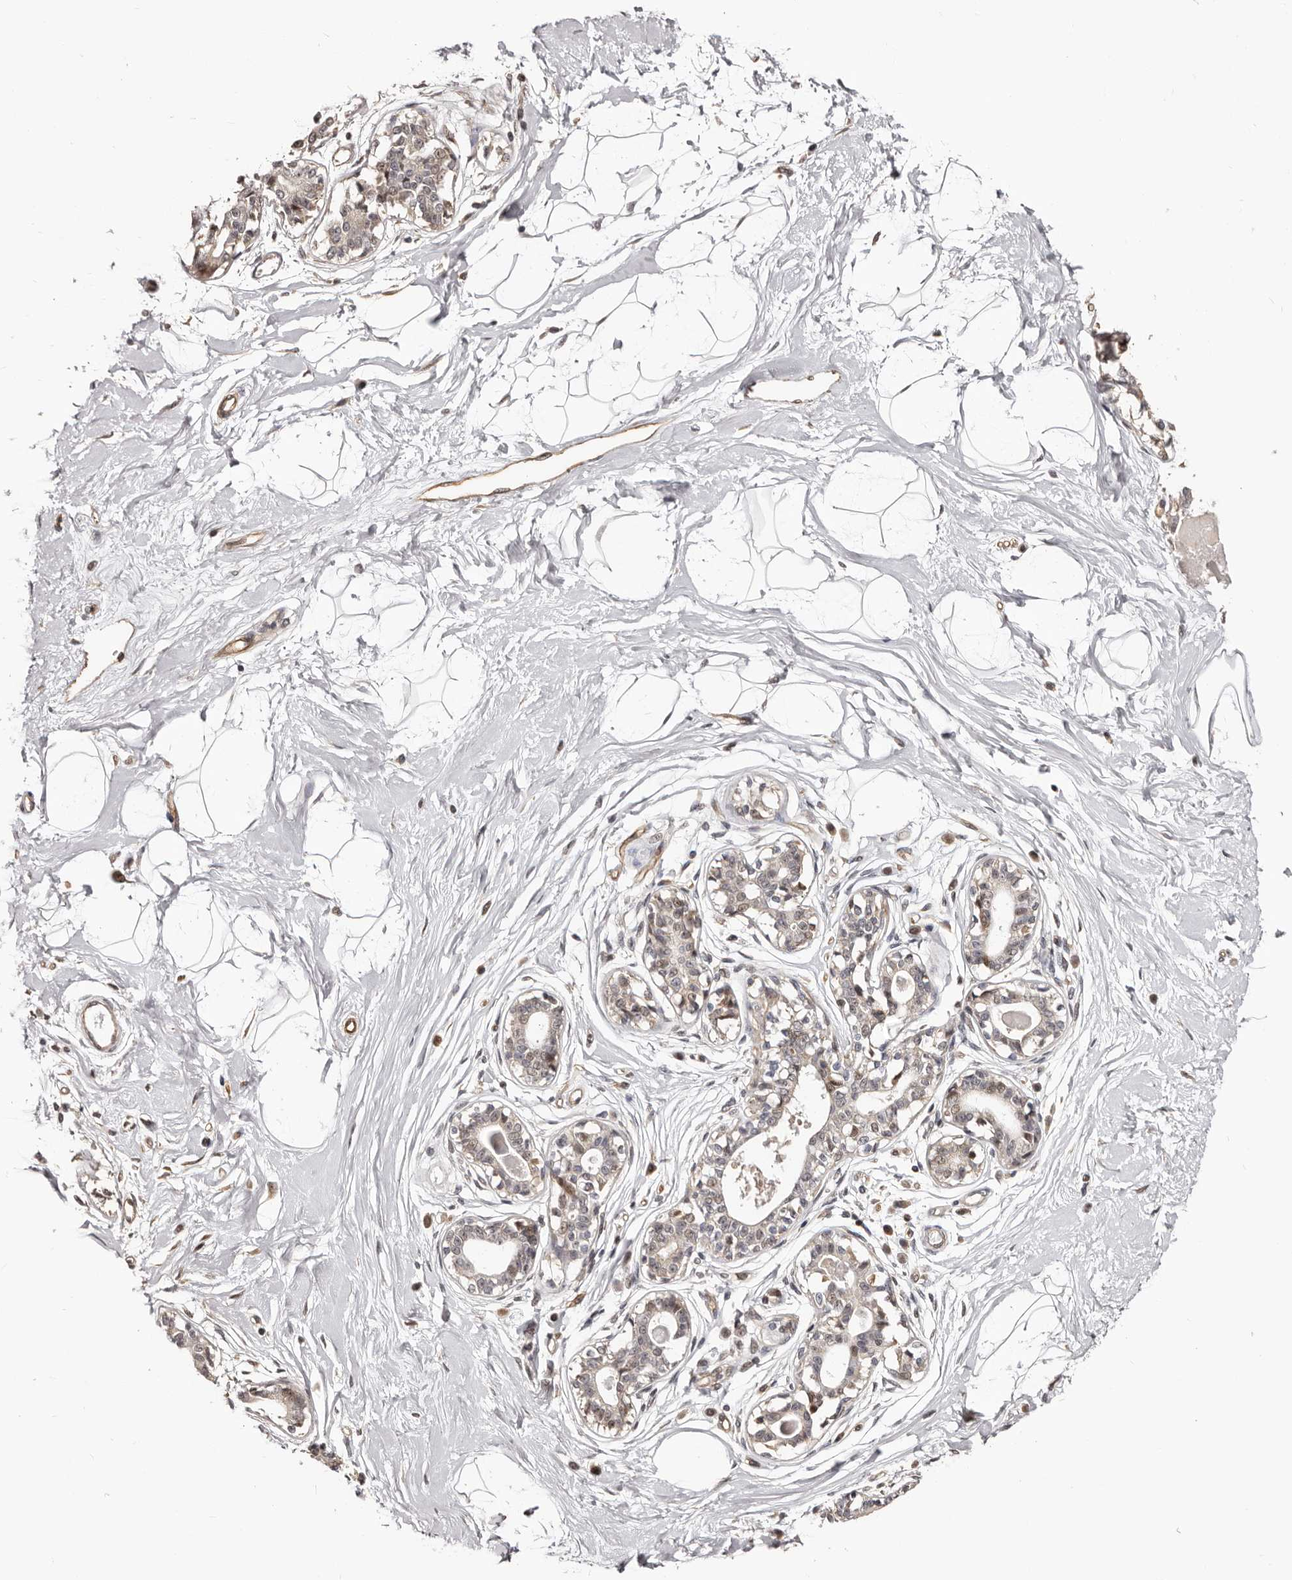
{"staining": {"intensity": "moderate", "quantity": "<25%", "location": "nuclear"}, "tissue": "breast", "cell_type": "Adipocytes", "image_type": "normal", "snomed": [{"axis": "morphology", "description": "Normal tissue, NOS"}, {"axis": "topography", "description": "Breast"}], "caption": "A high-resolution micrograph shows immunohistochemistry (IHC) staining of unremarkable breast, which displays moderate nuclear expression in about <25% of adipocytes.", "gene": "NOL12", "patient": {"sex": "female", "age": 45}}